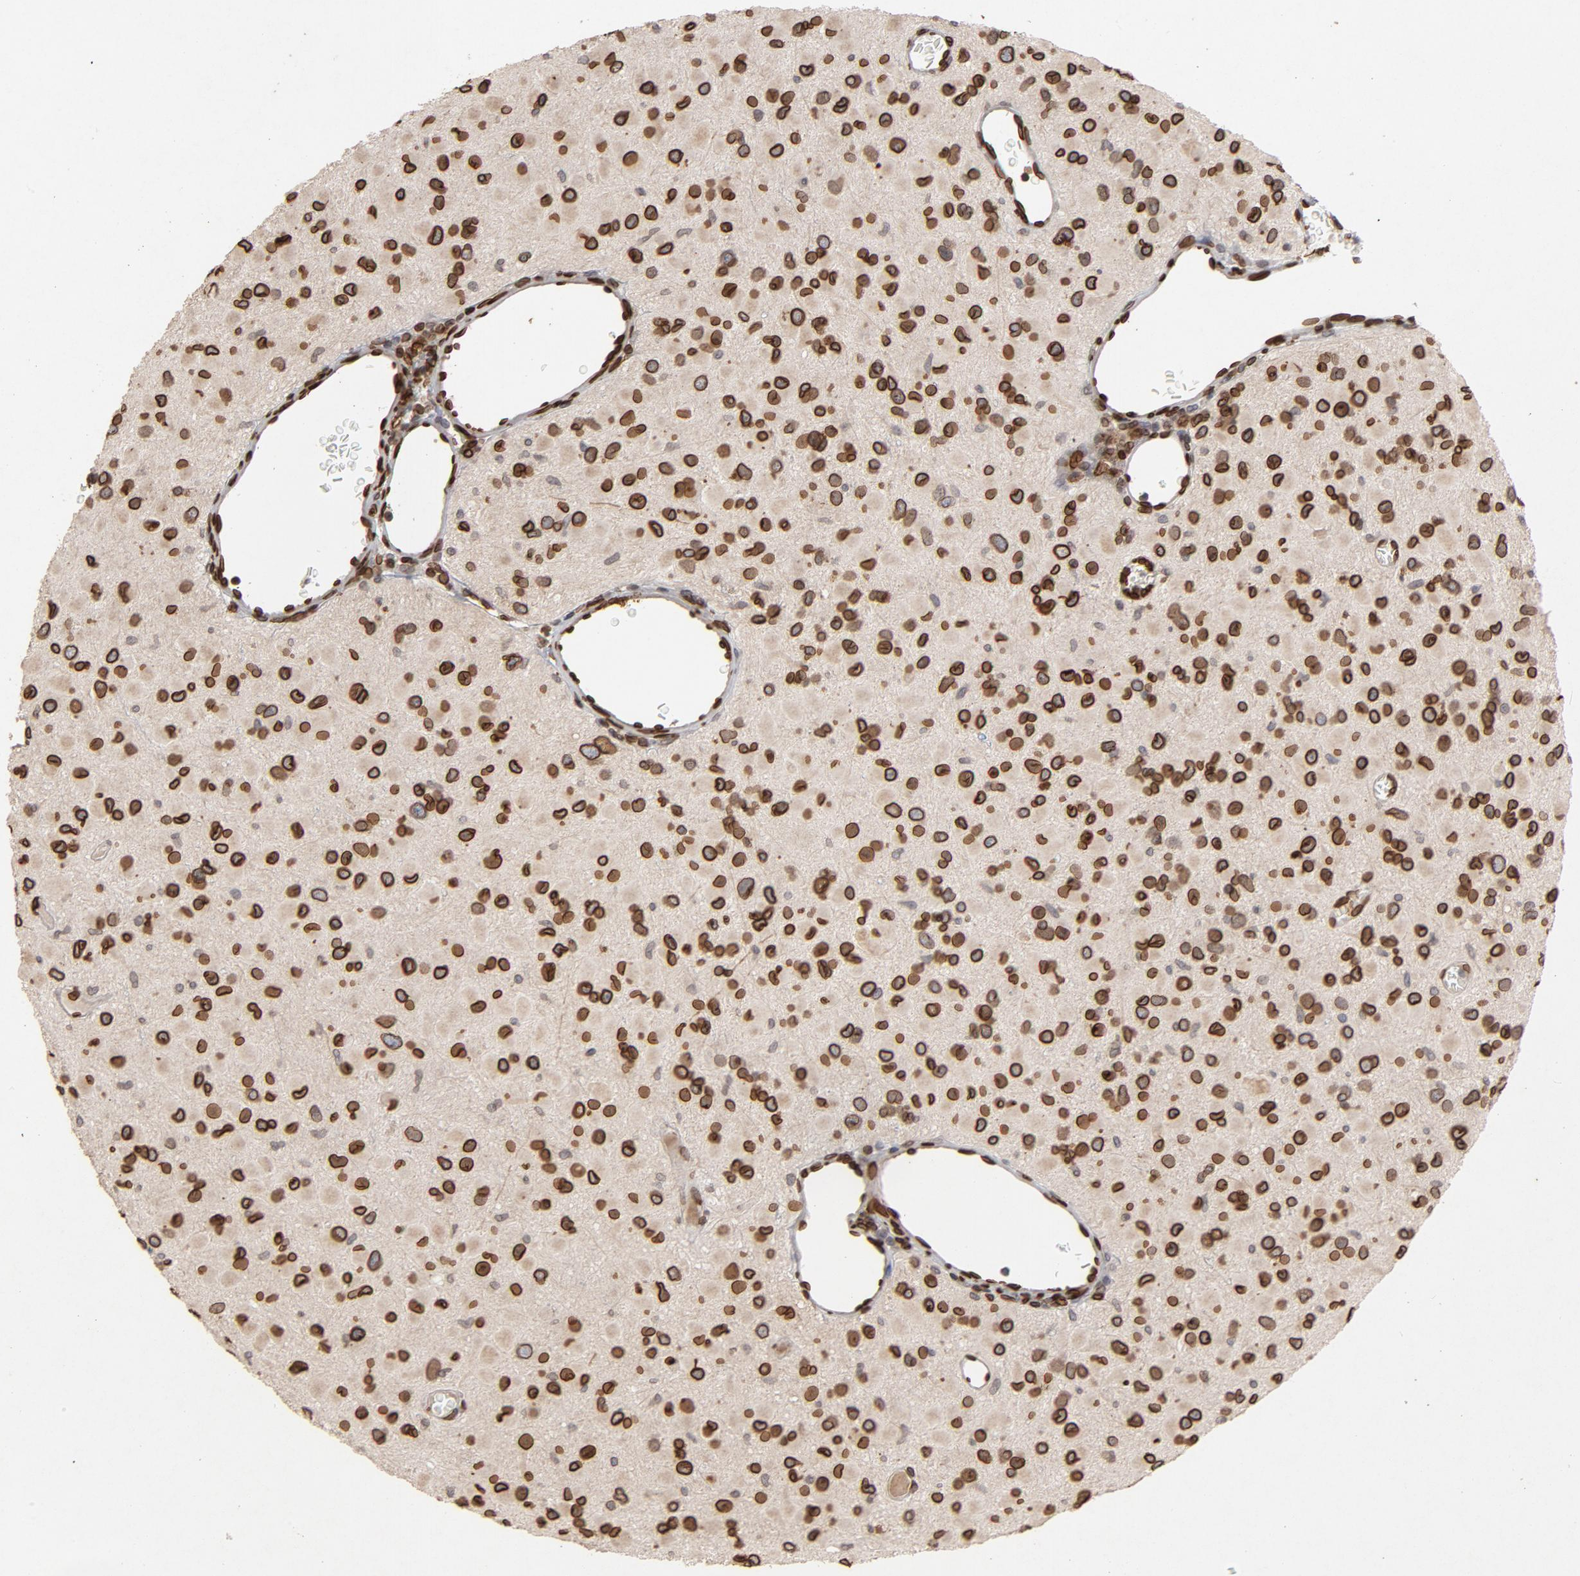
{"staining": {"intensity": "strong", "quantity": ">75%", "location": "cytoplasmic/membranous,nuclear"}, "tissue": "glioma", "cell_type": "Tumor cells", "image_type": "cancer", "snomed": [{"axis": "morphology", "description": "Glioma, malignant, Low grade"}, {"axis": "topography", "description": "Brain"}], "caption": "A high amount of strong cytoplasmic/membranous and nuclear positivity is identified in approximately >75% of tumor cells in low-grade glioma (malignant) tissue.", "gene": "LMNA", "patient": {"sex": "male", "age": 42}}